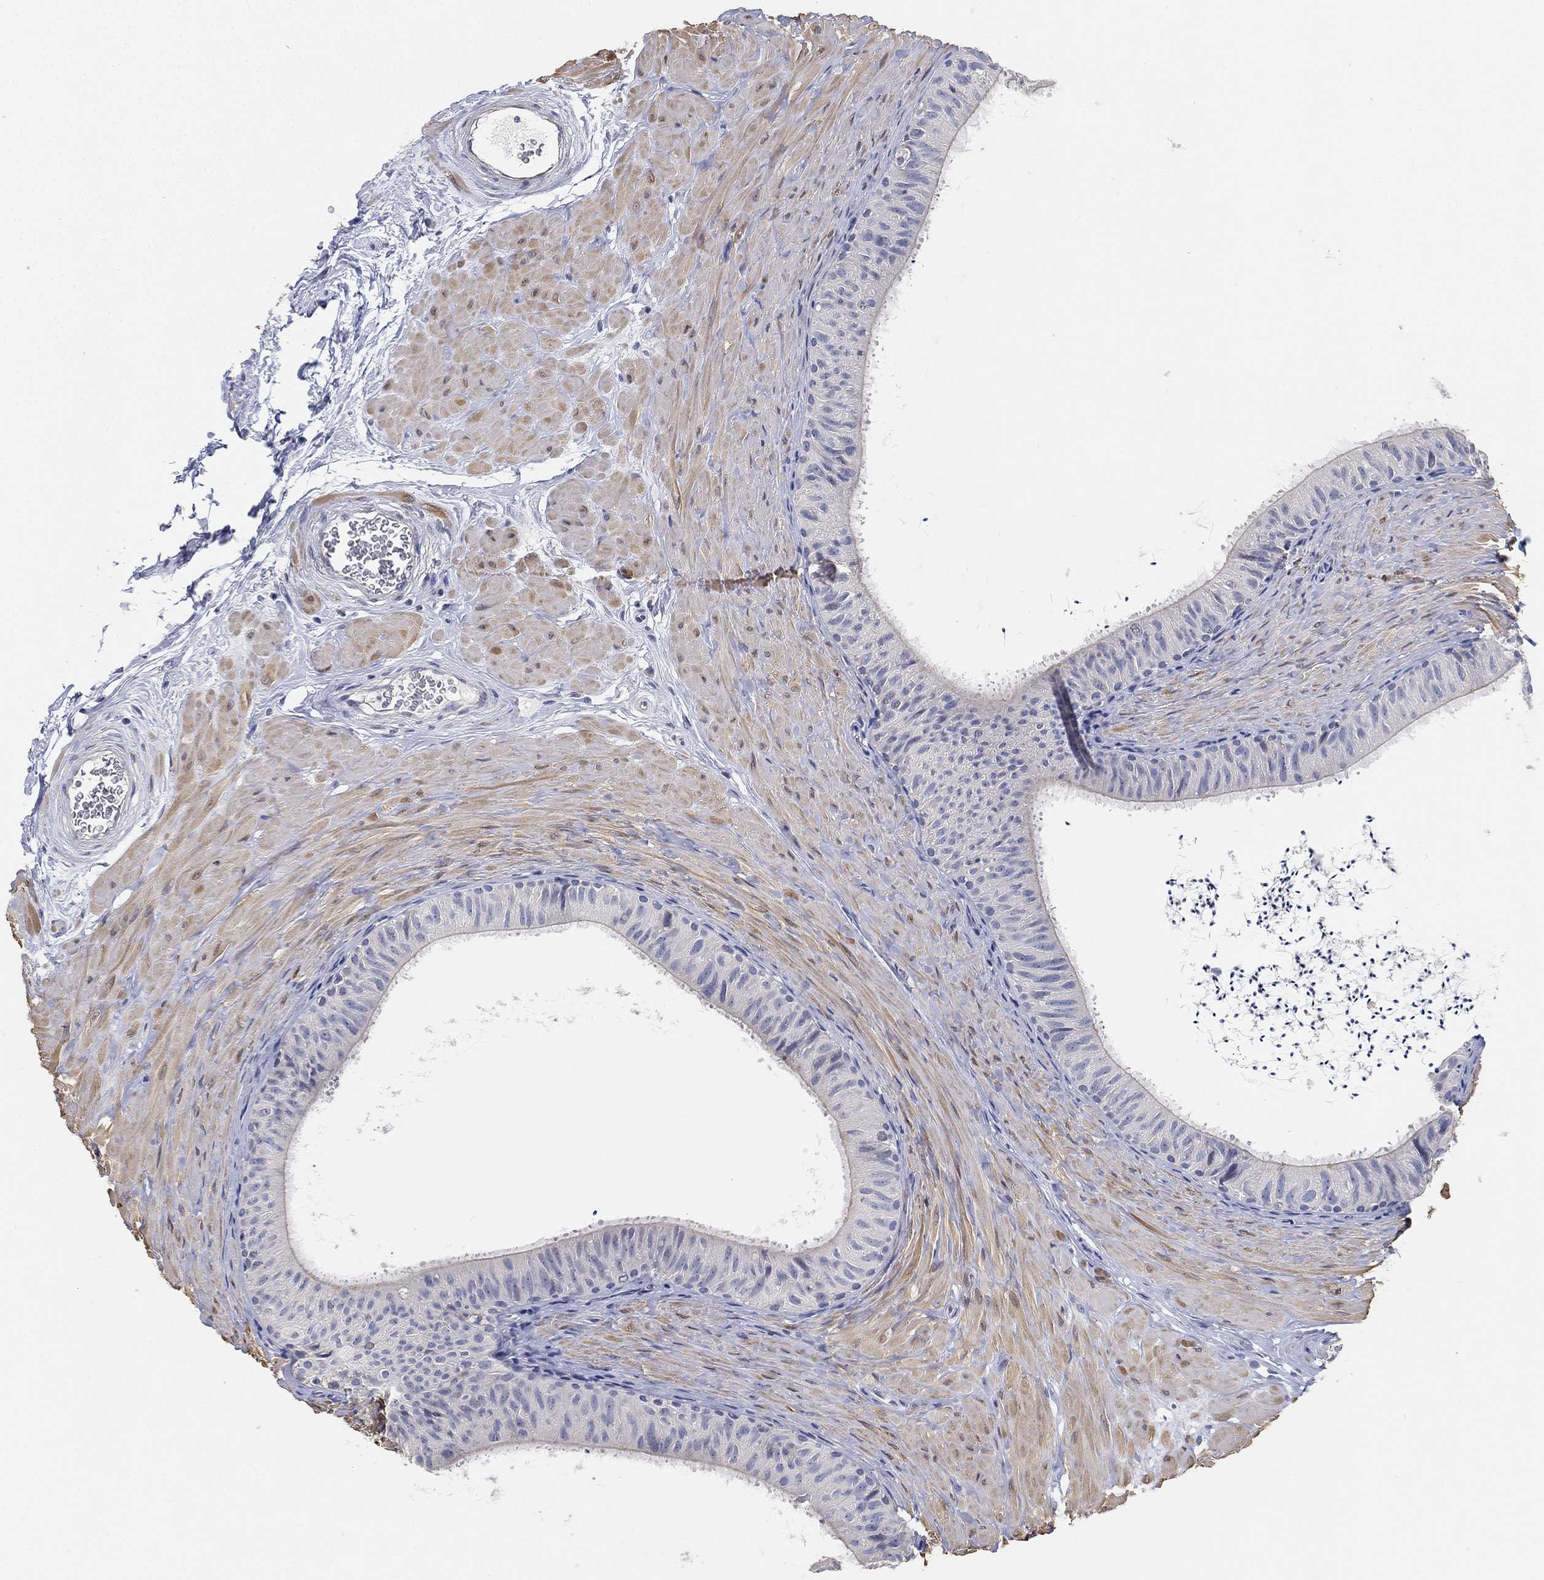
{"staining": {"intensity": "negative", "quantity": "none", "location": "none"}, "tissue": "epididymis", "cell_type": "Glandular cells", "image_type": "normal", "snomed": [{"axis": "morphology", "description": "Normal tissue, NOS"}, {"axis": "topography", "description": "Epididymis"}], "caption": "Glandular cells are negative for protein expression in normal human epididymis.", "gene": "FAM187B", "patient": {"sex": "male", "age": 34}}